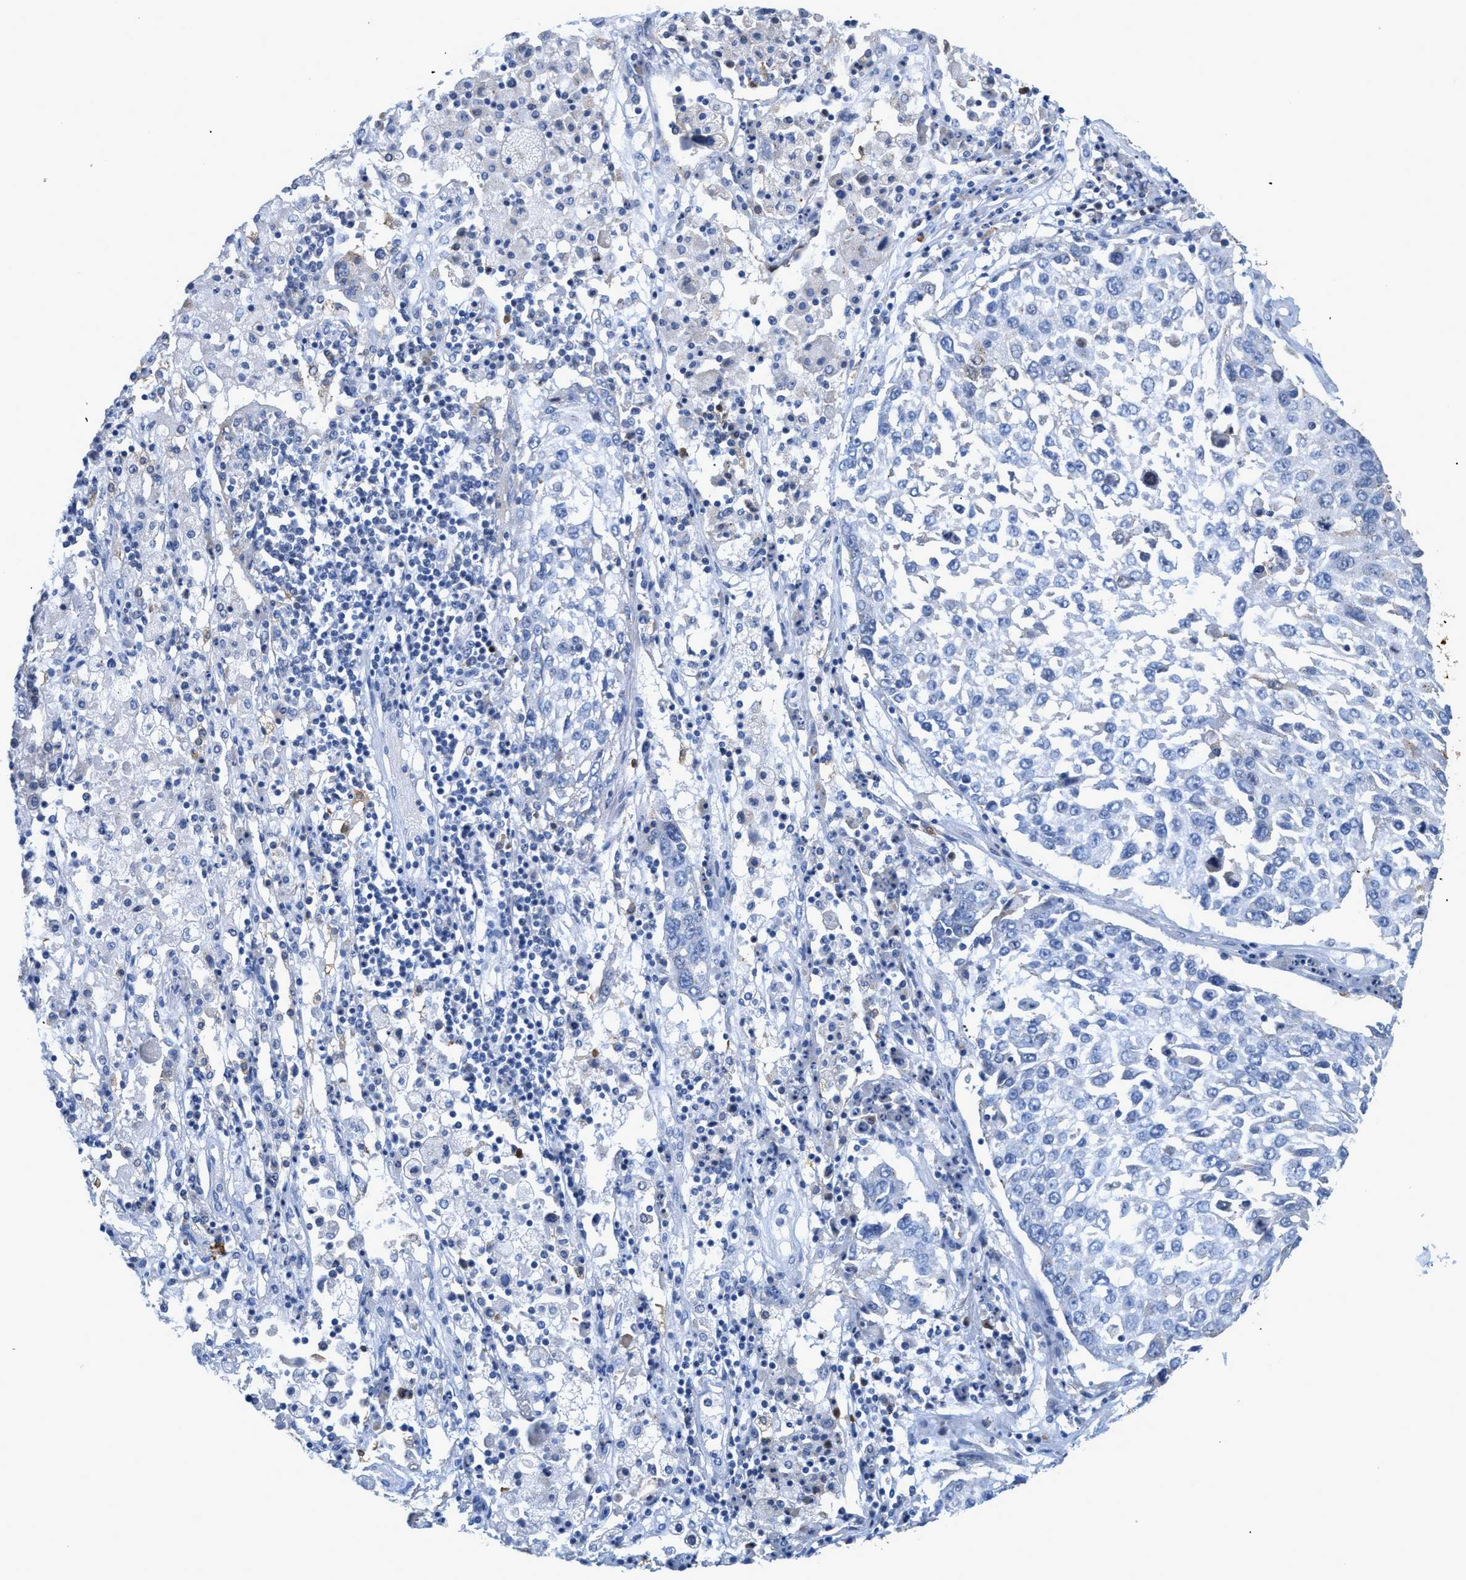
{"staining": {"intensity": "negative", "quantity": "none", "location": "none"}, "tissue": "lung cancer", "cell_type": "Tumor cells", "image_type": "cancer", "snomed": [{"axis": "morphology", "description": "Squamous cell carcinoma, NOS"}, {"axis": "topography", "description": "Lung"}], "caption": "The image demonstrates no staining of tumor cells in lung squamous cell carcinoma. The staining was performed using DAB to visualize the protein expression in brown, while the nuclei were stained in blue with hematoxylin (Magnification: 20x).", "gene": "CRYM", "patient": {"sex": "male", "age": 65}}